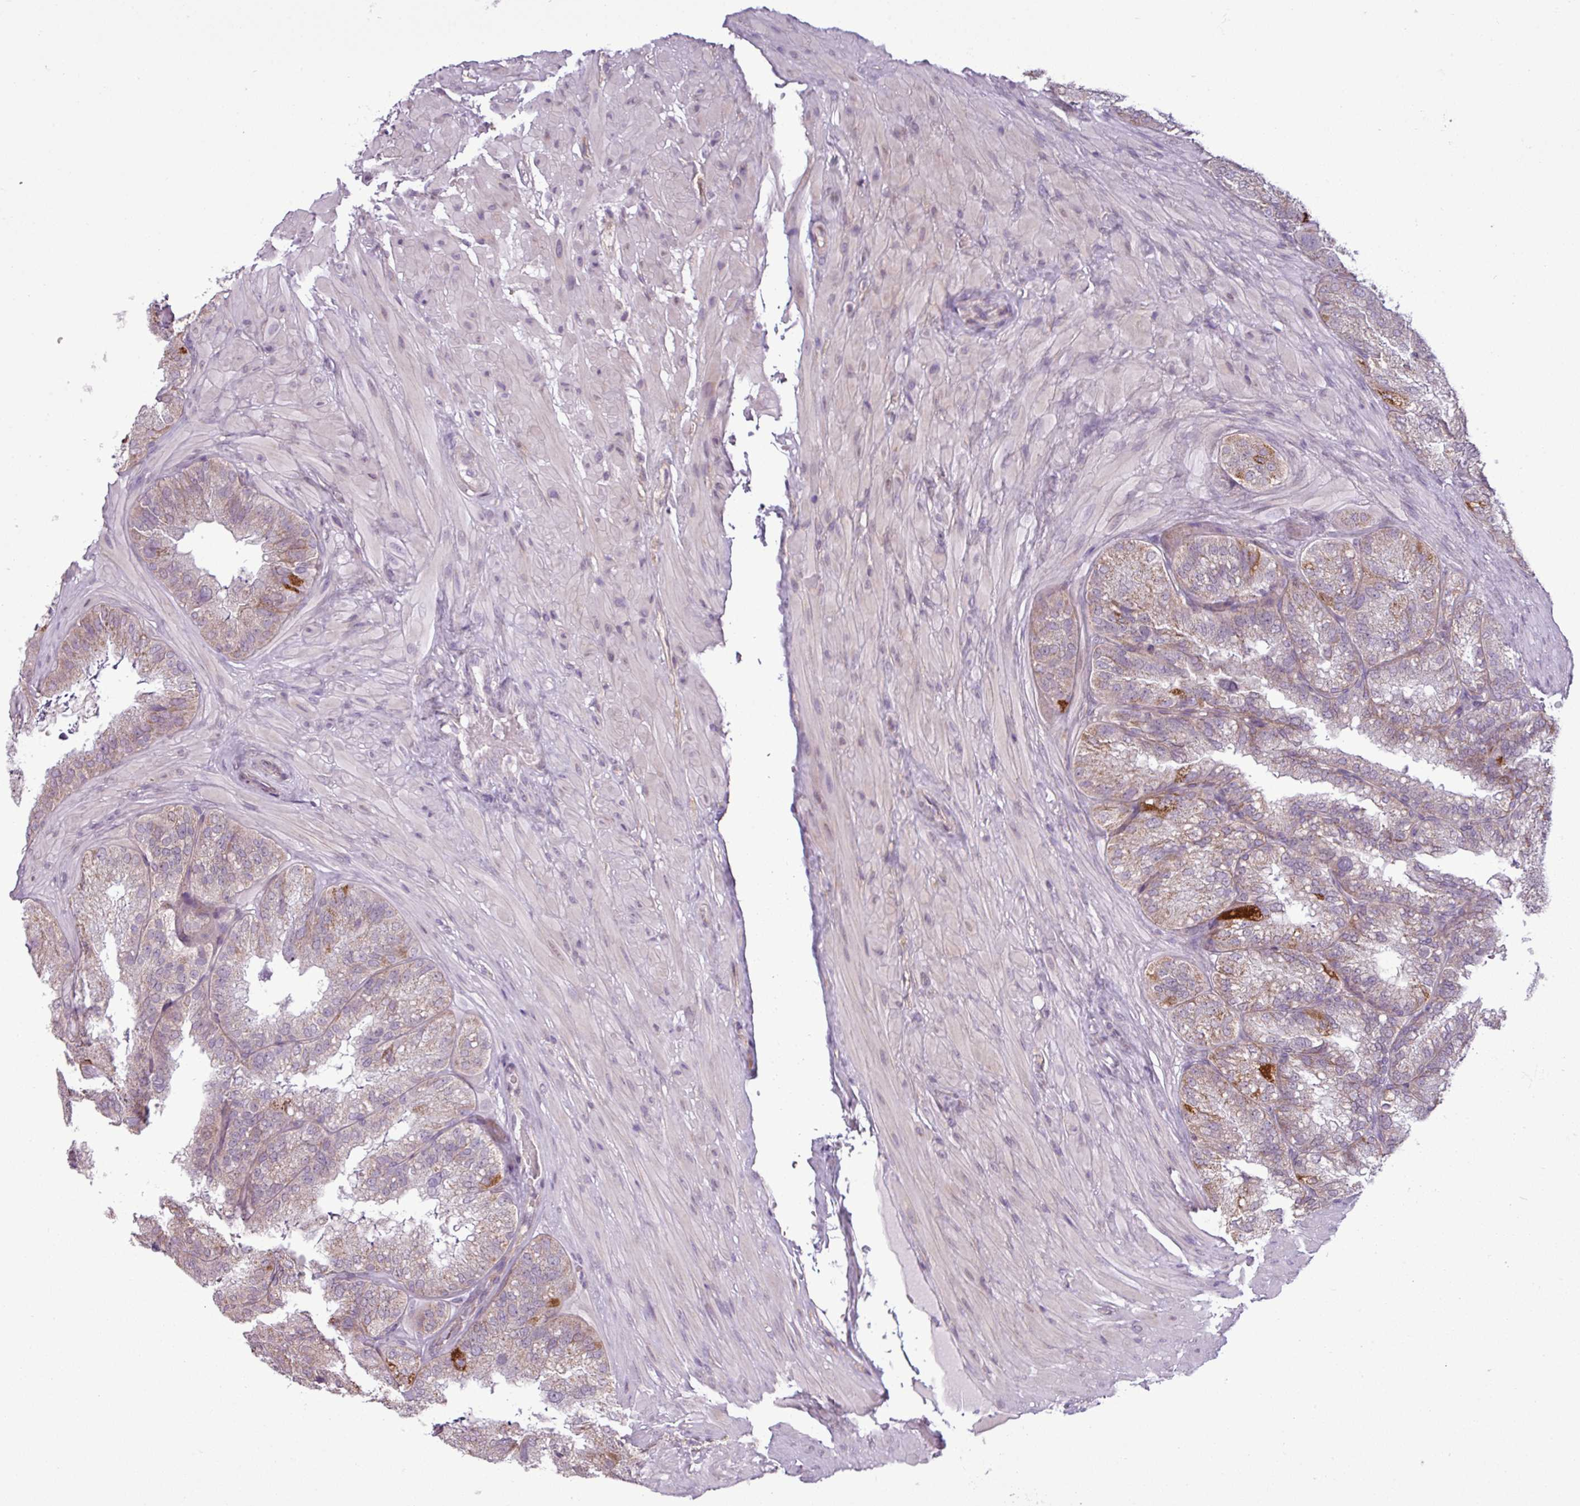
{"staining": {"intensity": "moderate", "quantity": "25%-75%", "location": "cytoplasmic/membranous"}, "tissue": "seminal vesicle", "cell_type": "Glandular cells", "image_type": "normal", "snomed": [{"axis": "morphology", "description": "Normal tissue, NOS"}, {"axis": "topography", "description": "Seminal veicle"}], "caption": "Immunohistochemistry (IHC) (DAB (3,3'-diaminobenzidine)) staining of benign human seminal vesicle demonstrates moderate cytoplasmic/membranous protein expression in about 25%-75% of glandular cells.", "gene": "GPT2", "patient": {"sex": "male", "age": 58}}